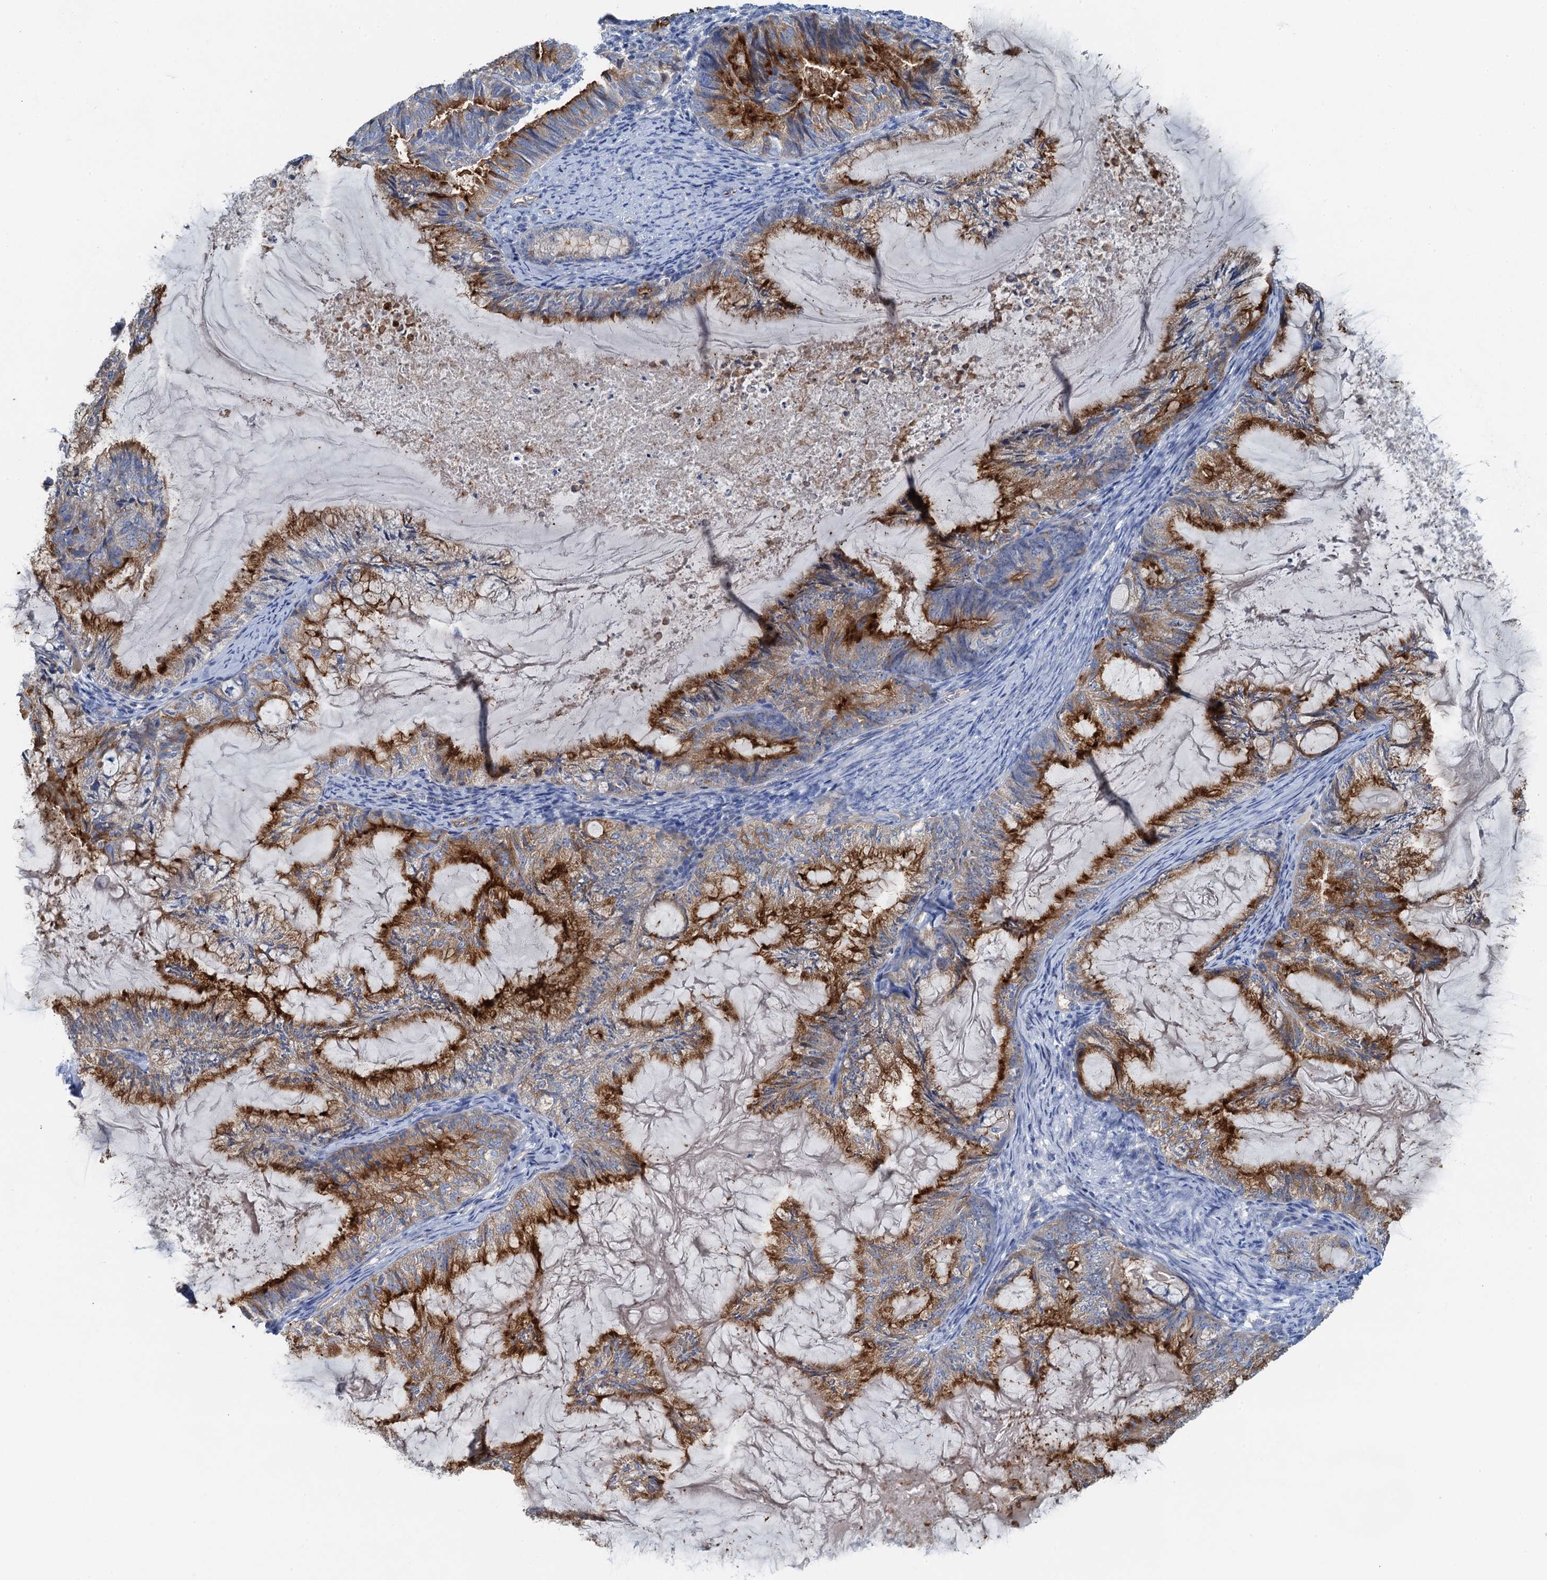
{"staining": {"intensity": "strong", "quantity": "25%-75%", "location": "cytoplasmic/membranous"}, "tissue": "endometrial cancer", "cell_type": "Tumor cells", "image_type": "cancer", "snomed": [{"axis": "morphology", "description": "Adenocarcinoma, NOS"}, {"axis": "topography", "description": "Endometrium"}], "caption": "Protein positivity by immunohistochemistry (IHC) exhibits strong cytoplasmic/membranous positivity in approximately 25%-75% of tumor cells in endometrial adenocarcinoma.", "gene": "PLLP", "patient": {"sex": "female", "age": 86}}